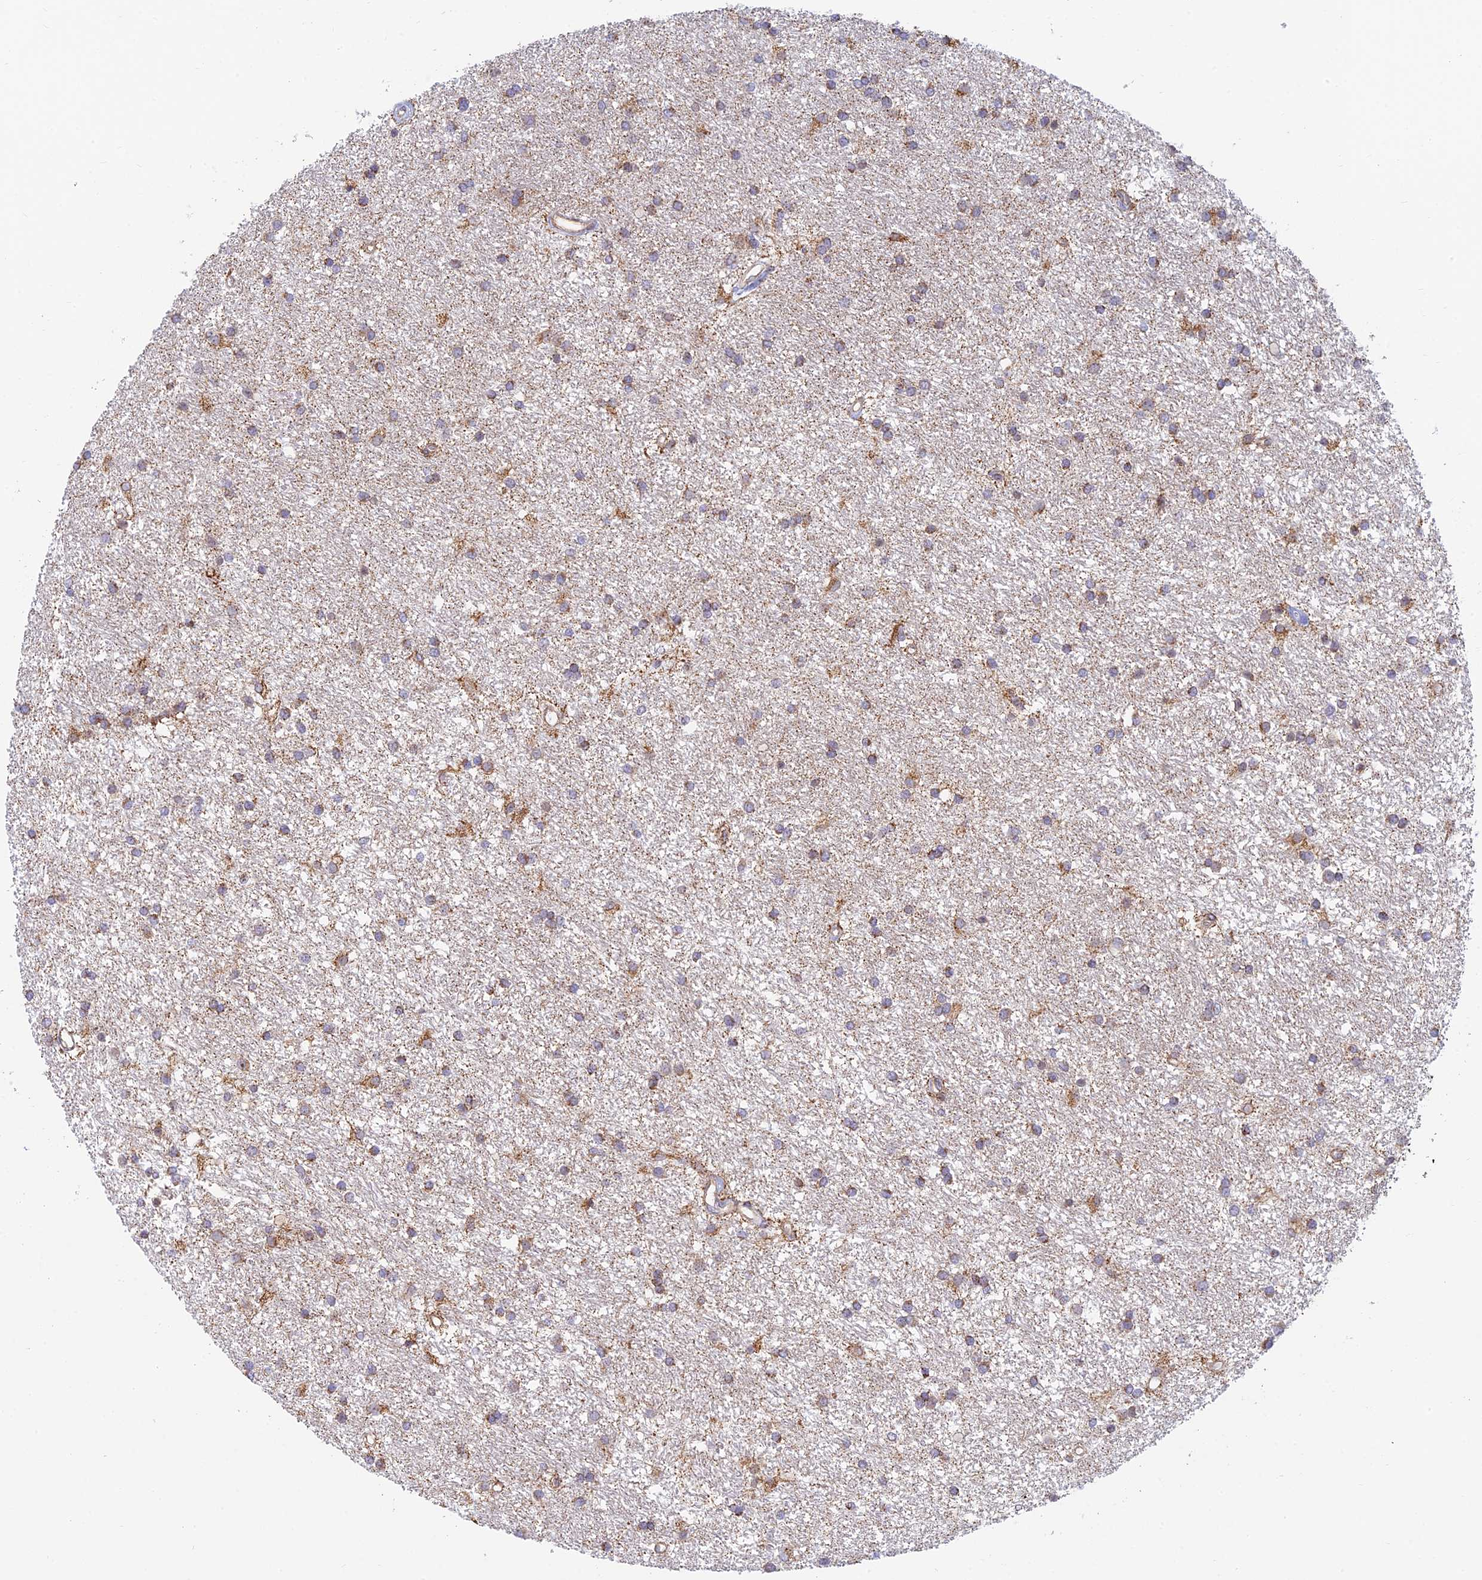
{"staining": {"intensity": "moderate", "quantity": "25%-75%", "location": "cytoplasmic/membranous"}, "tissue": "glioma", "cell_type": "Tumor cells", "image_type": "cancer", "snomed": [{"axis": "morphology", "description": "Glioma, malignant, High grade"}, {"axis": "topography", "description": "Brain"}], "caption": "A brown stain highlights moderate cytoplasmic/membranous positivity of a protein in glioma tumor cells.", "gene": "HOOK2", "patient": {"sex": "male", "age": 77}}